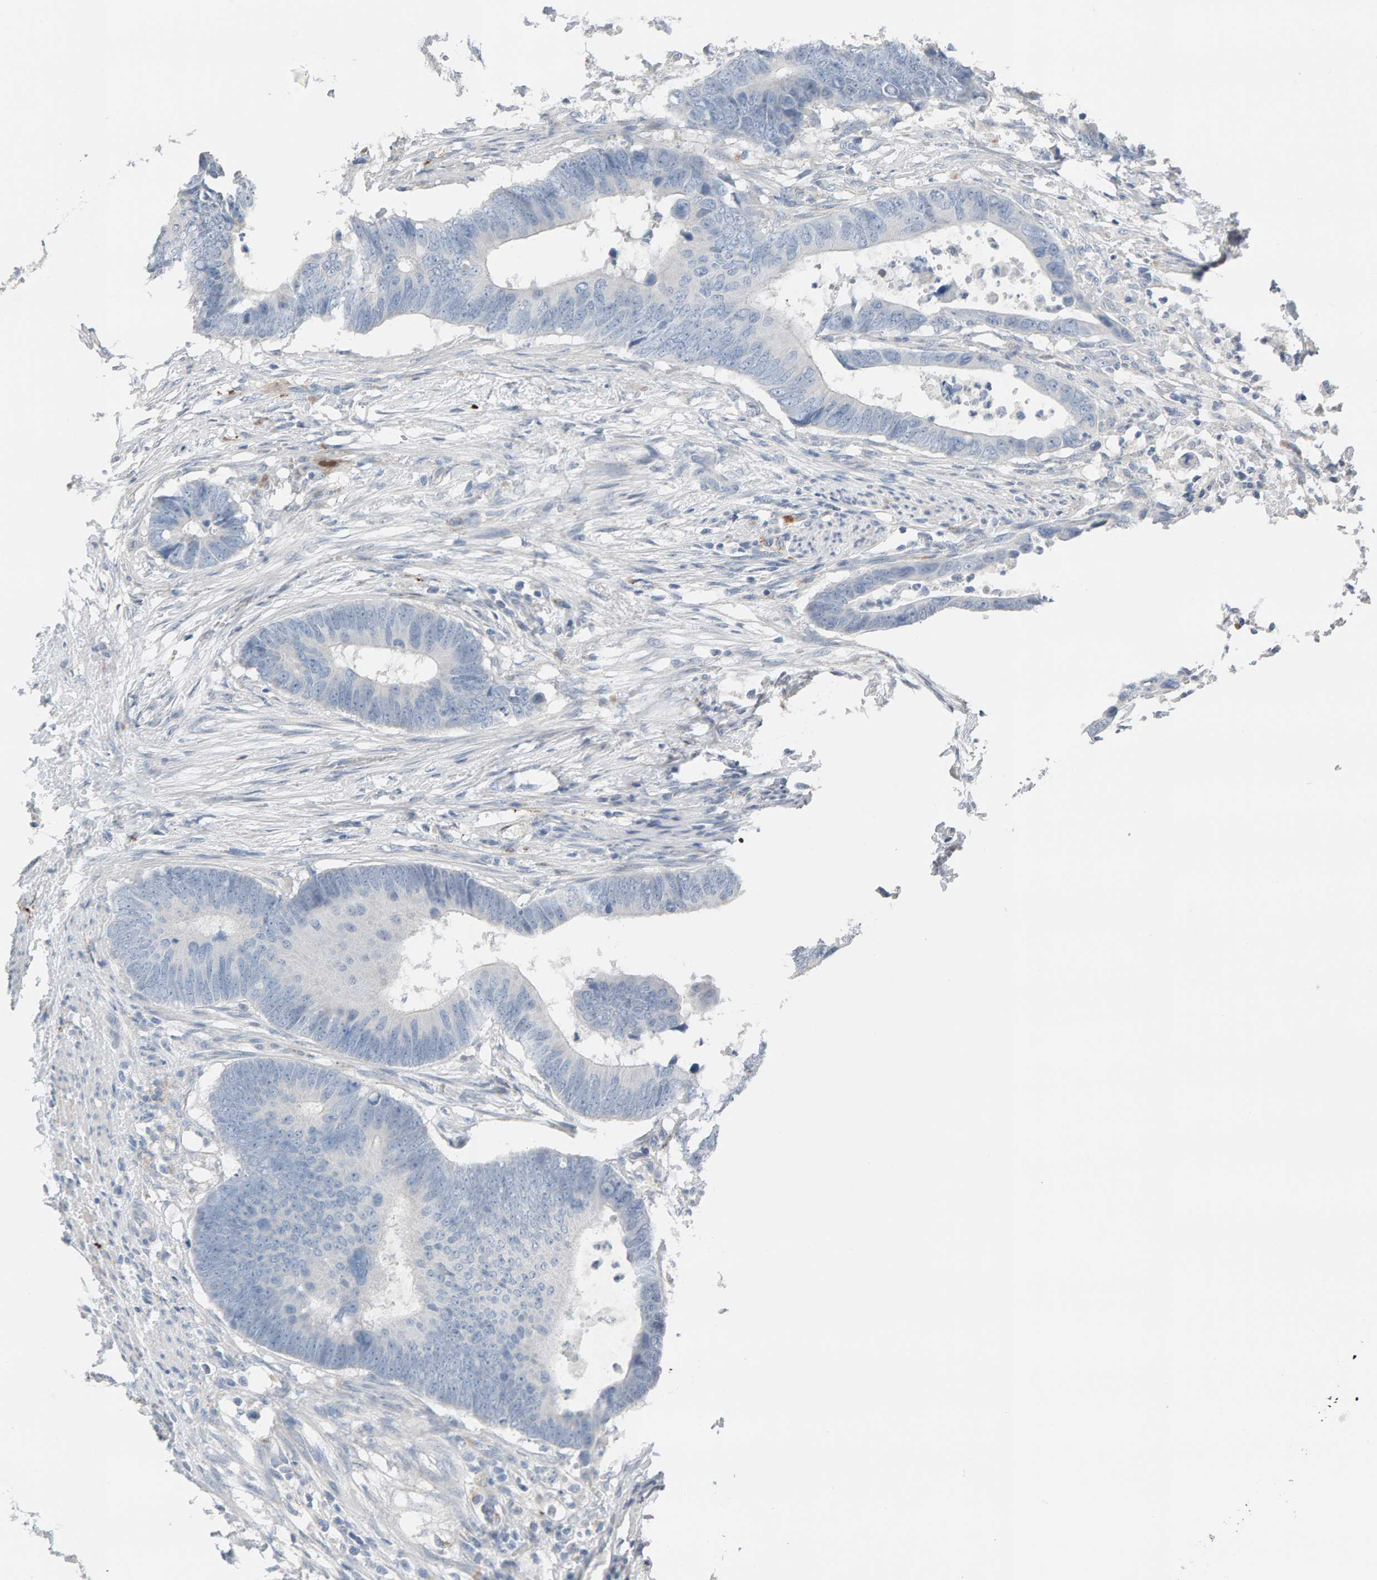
{"staining": {"intensity": "negative", "quantity": "none", "location": "none"}, "tissue": "colorectal cancer", "cell_type": "Tumor cells", "image_type": "cancer", "snomed": [{"axis": "morphology", "description": "Adenocarcinoma, NOS"}, {"axis": "topography", "description": "Colon"}], "caption": "Human colorectal cancer (adenocarcinoma) stained for a protein using immunohistochemistry (IHC) reveals no positivity in tumor cells.", "gene": "IPPK", "patient": {"sex": "male", "age": 56}}